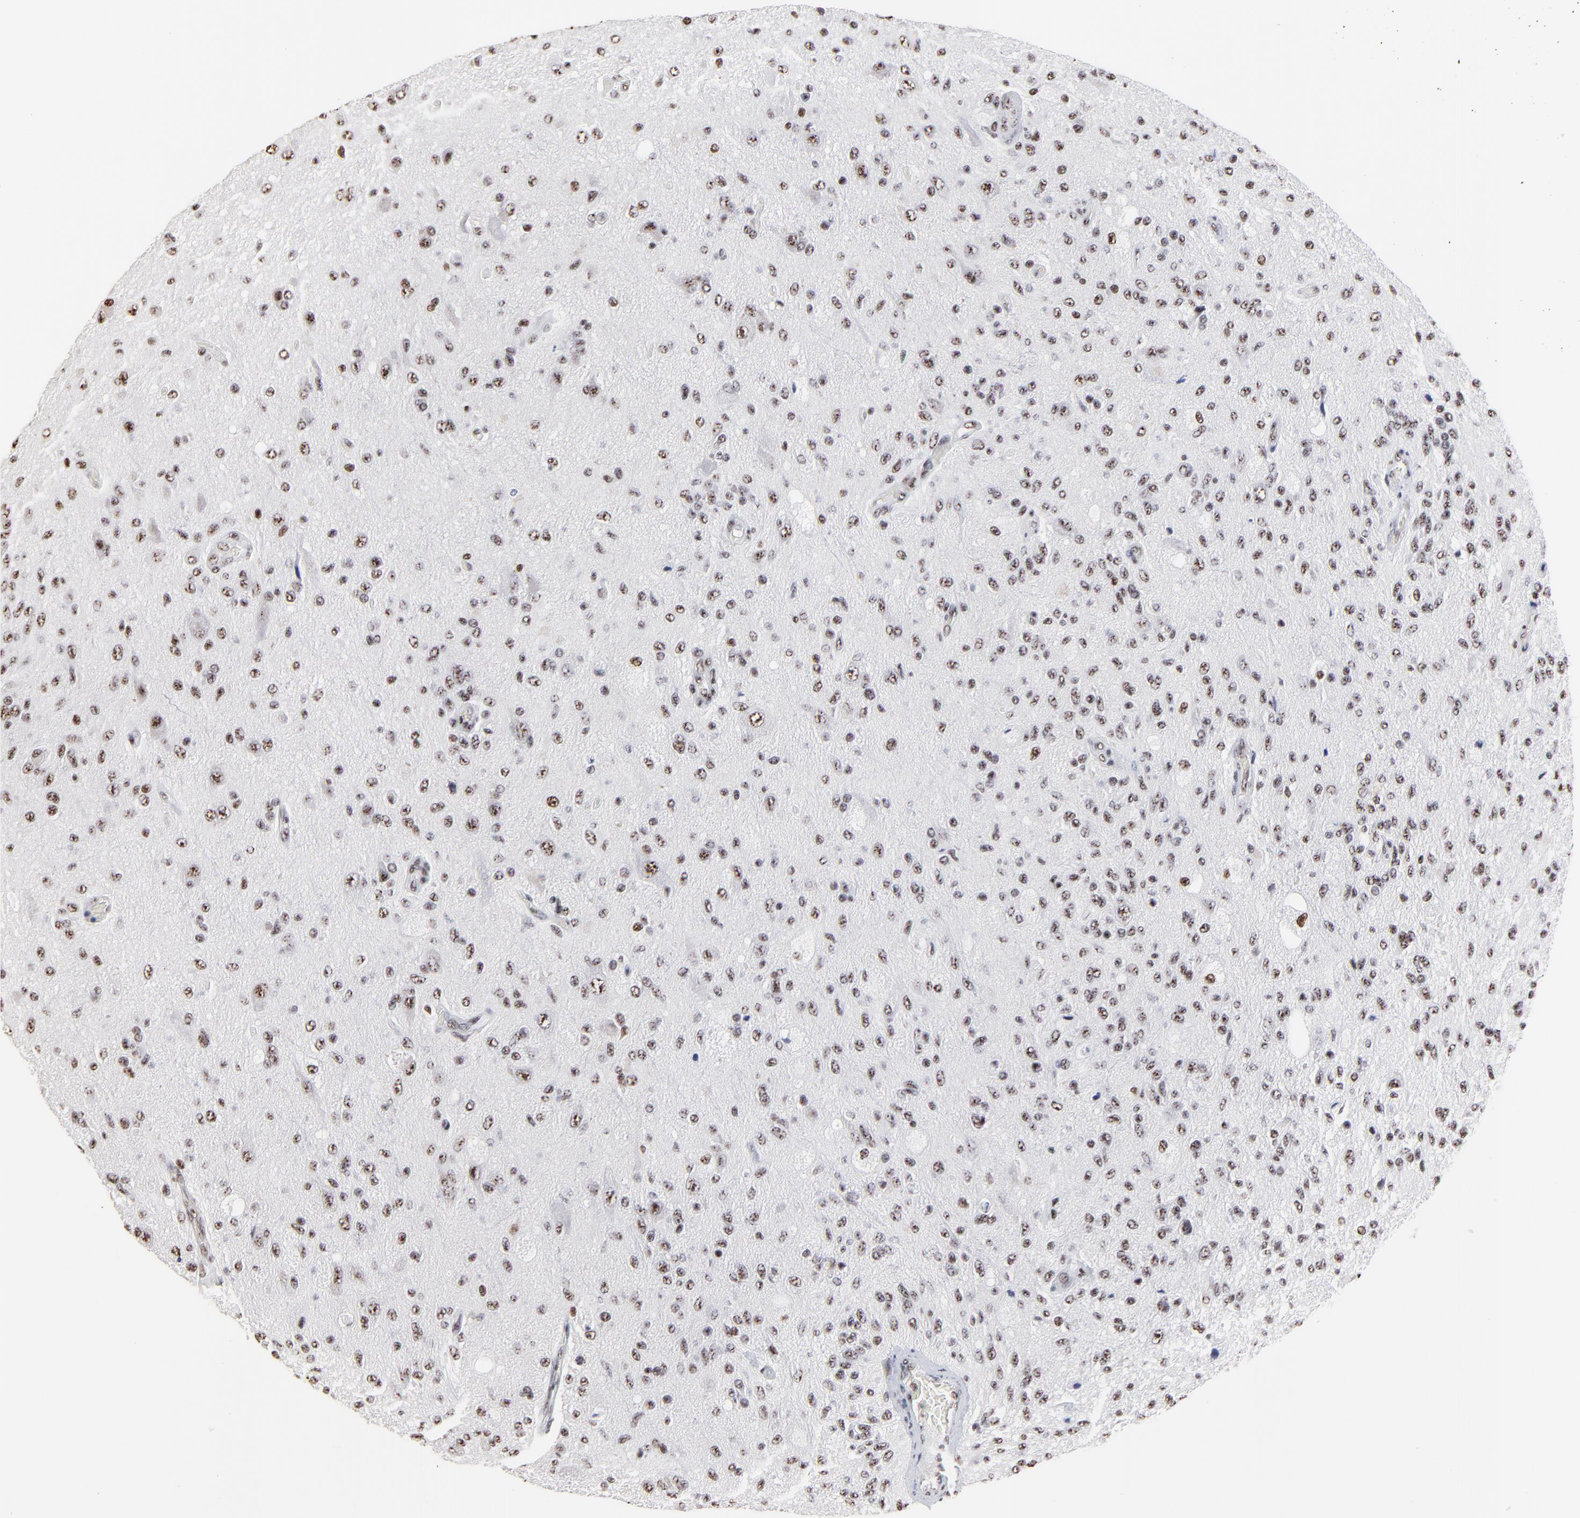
{"staining": {"intensity": "weak", "quantity": "25%-75%", "location": "nuclear"}, "tissue": "glioma", "cell_type": "Tumor cells", "image_type": "cancer", "snomed": [{"axis": "morphology", "description": "Normal tissue, NOS"}, {"axis": "morphology", "description": "Glioma, malignant, High grade"}, {"axis": "topography", "description": "Cerebral cortex"}], "caption": "Immunohistochemical staining of malignant glioma (high-grade) exhibits low levels of weak nuclear protein expression in approximately 25%-75% of tumor cells. (brown staining indicates protein expression, while blue staining denotes nuclei).", "gene": "MBD4", "patient": {"sex": "male", "age": 77}}